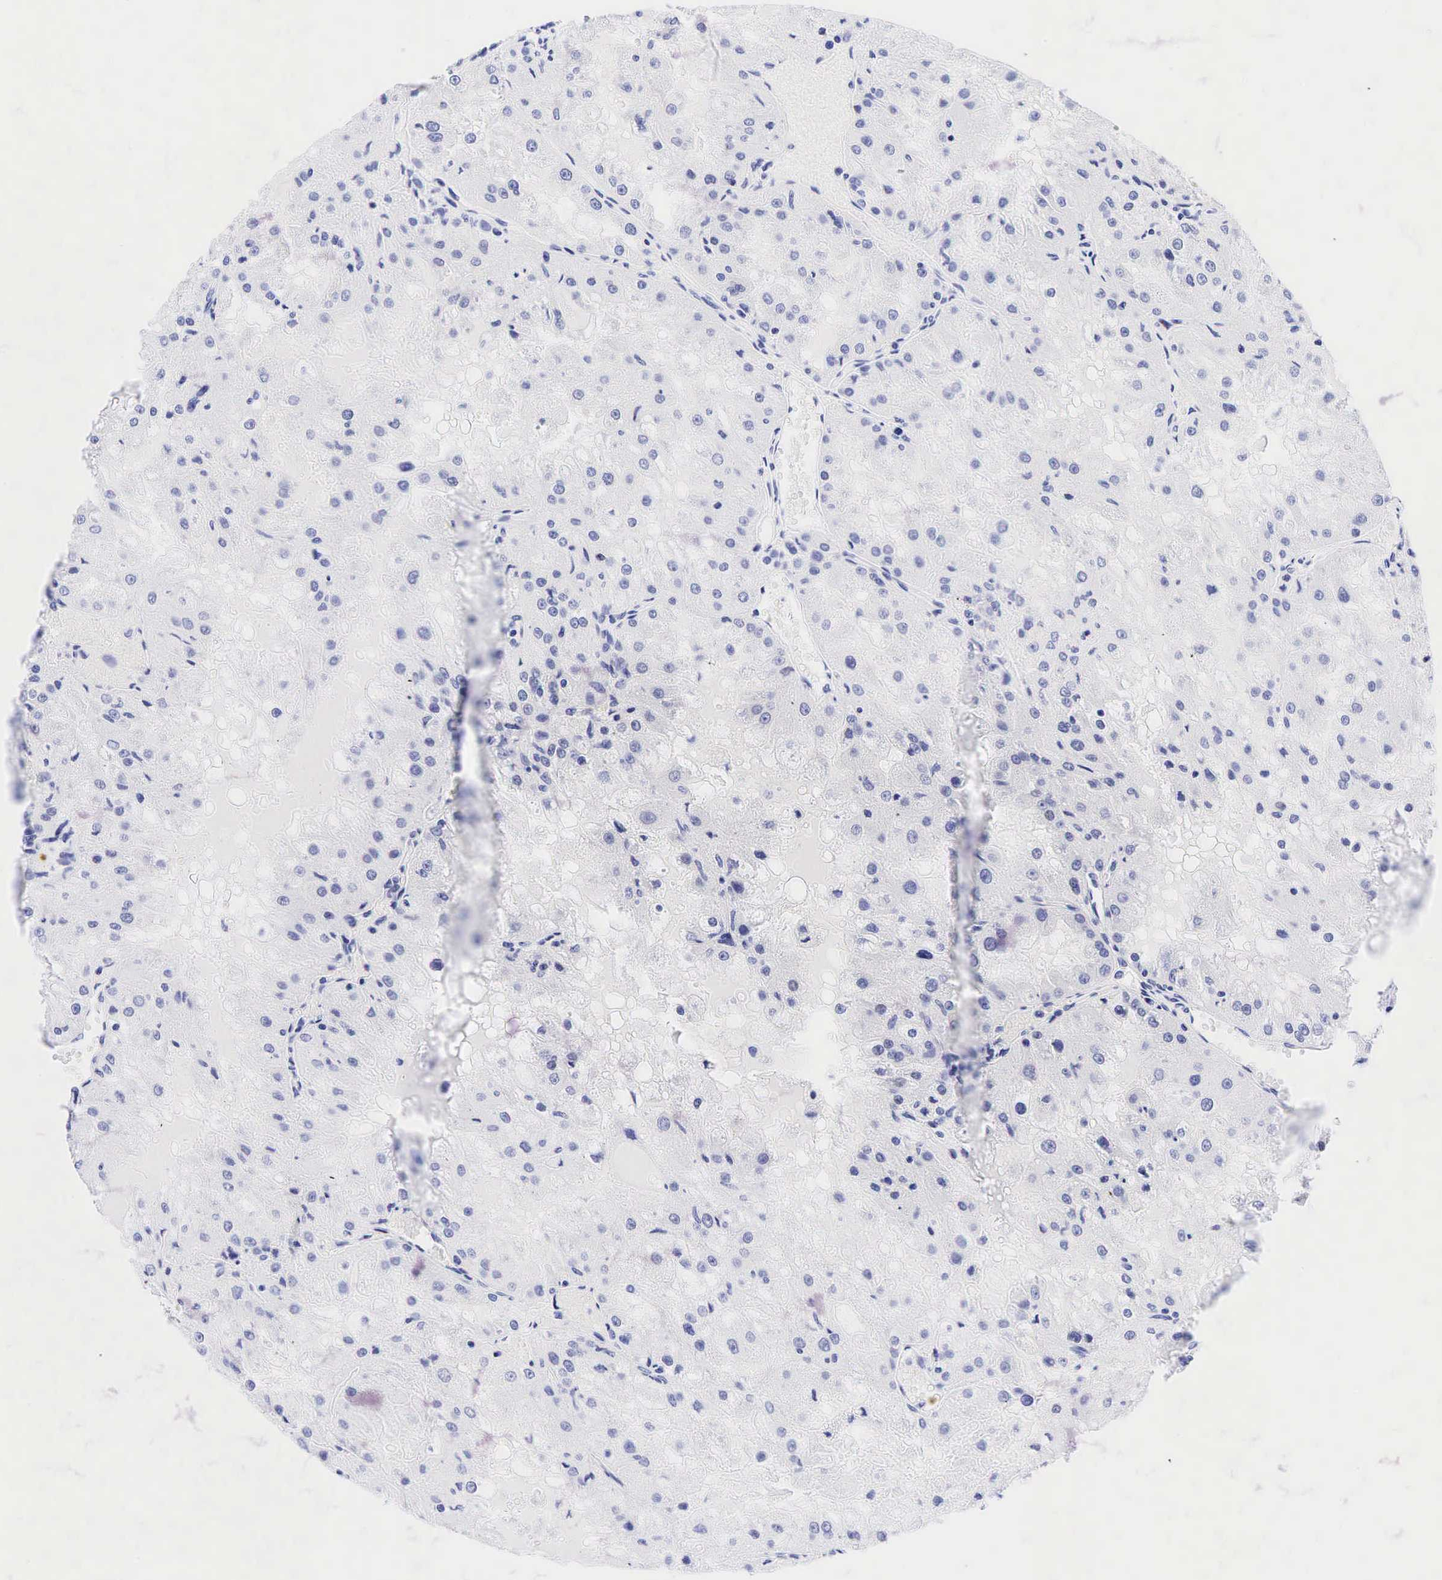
{"staining": {"intensity": "negative", "quantity": "none", "location": "none"}, "tissue": "renal cancer", "cell_type": "Tumor cells", "image_type": "cancer", "snomed": [{"axis": "morphology", "description": "Adenocarcinoma, NOS"}, {"axis": "topography", "description": "Kidney"}], "caption": "Immunohistochemistry (IHC) image of neoplastic tissue: human renal cancer (adenocarcinoma) stained with DAB demonstrates no significant protein expression in tumor cells.", "gene": "CD79A", "patient": {"sex": "female", "age": 74}}